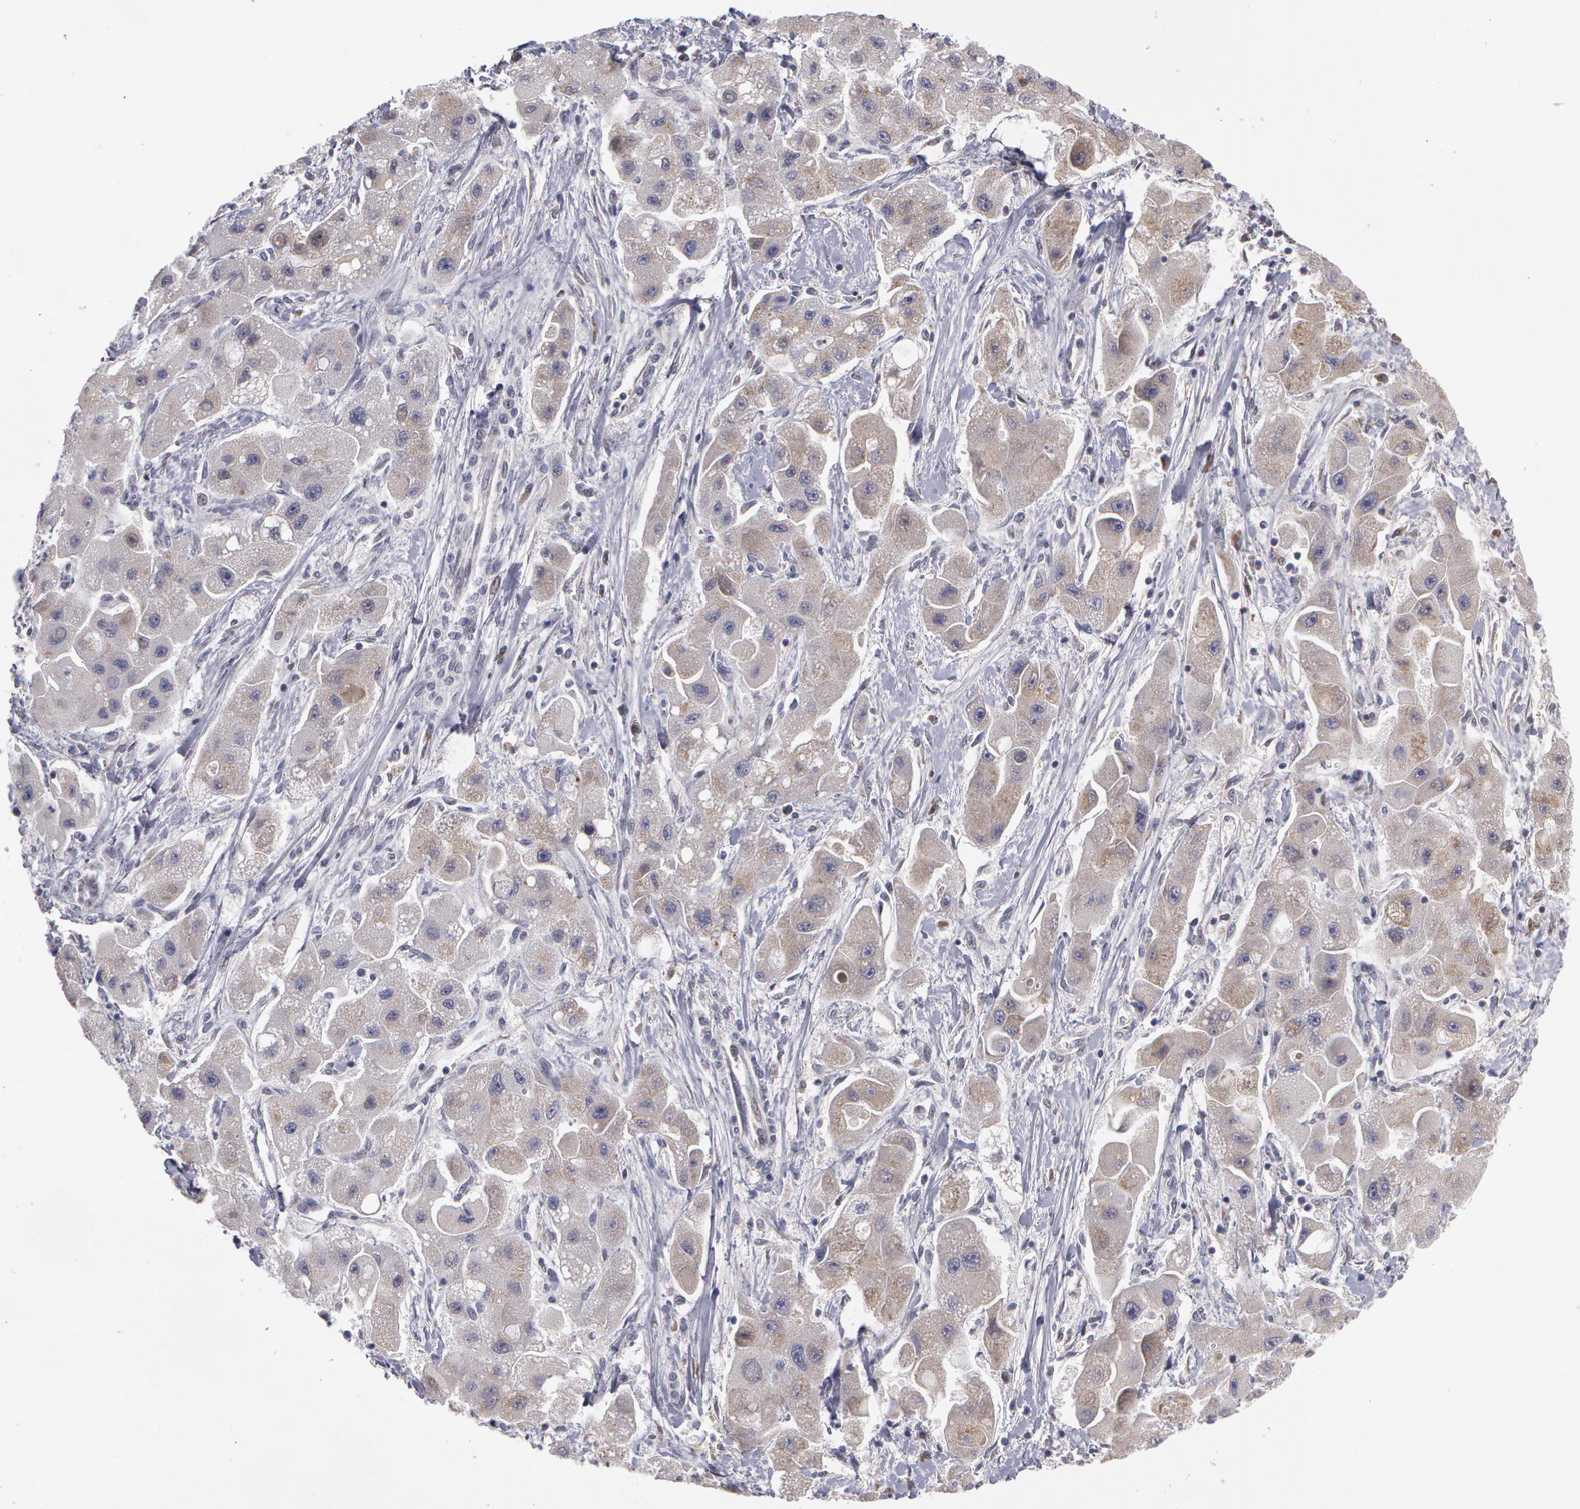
{"staining": {"intensity": "negative", "quantity": "none", "location": "none"}, "tissue": "liver cancer", "cell_type": "Tumor cells", "image_type": "cancer", "snomed": [{"axis": "morphology", "description": "Carcinoma, Hepatocellular, NOS"}, {"axis": "topography", "description": "Liver"}], "caption": "High power microscopy micrograph of an immunohistochemistry (IHC) photomicrograph of liver cancer, revealing no significant positivity in tumor cells. Nuclei are stained in blue.", "gene": "STX5", "patient": {"sex": "male", "age": 24}}